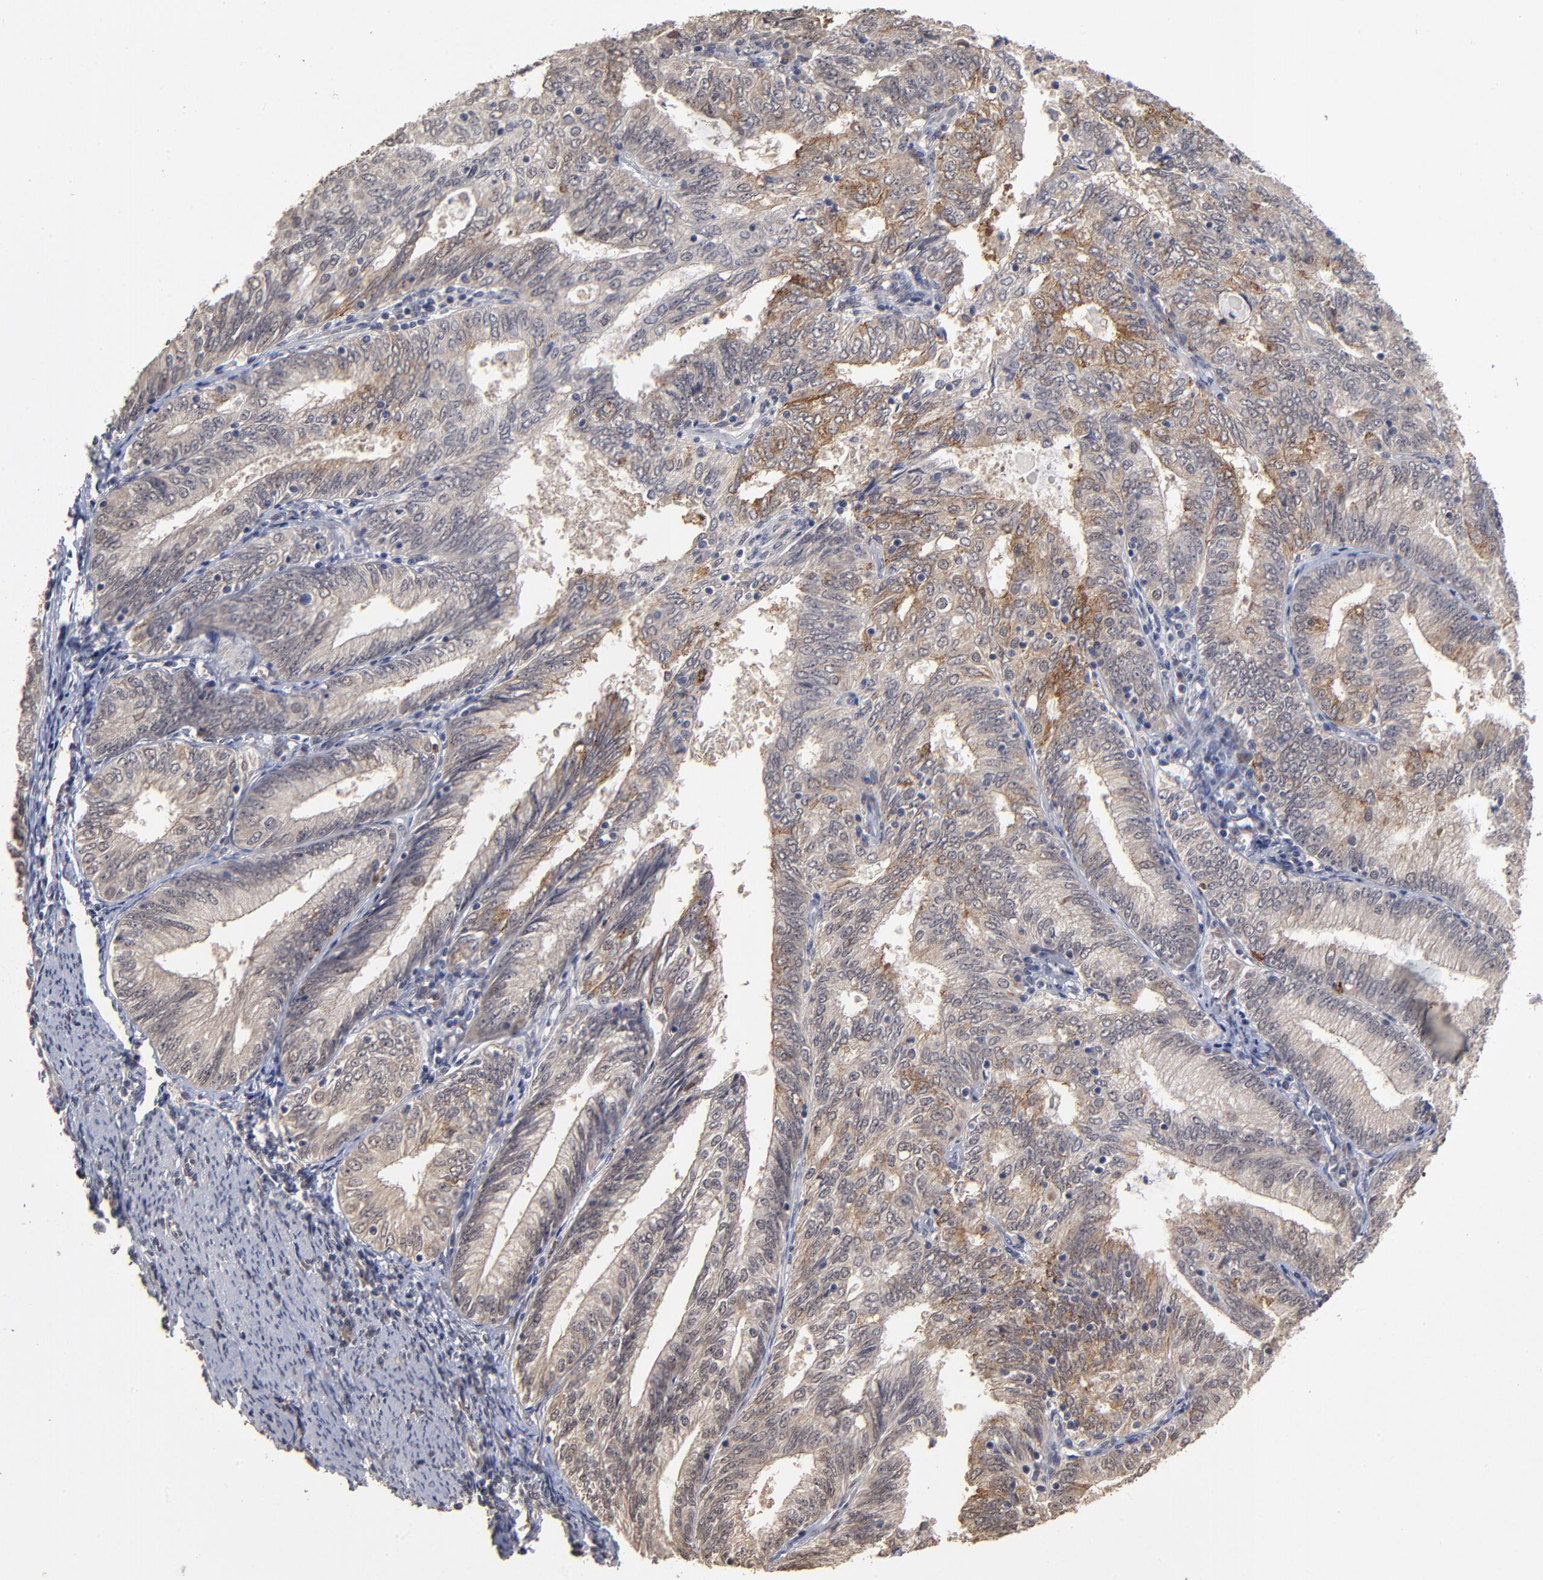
{"staining": {"intensity": "moderate", "quantity": "25%-75%", "location": "cytoplasmic/membranous"}, "tissue": "endometrial cancer", "cell_type": "Tumor cells", "image_type": "cancer", "snomed": [{"axis": "morphology", "description": "Adenocarcinoma, NOS"}, {"axis": "topography", "description": "Endometrium"}], "caption": "The histopathology image reveals a brown stain indicating the presence of a protein in the cytoplasmic/membranous of tumor cells in endometrial cancer.", "gene": "ASB8", "patient": {"sex": "female", "age": 69}}